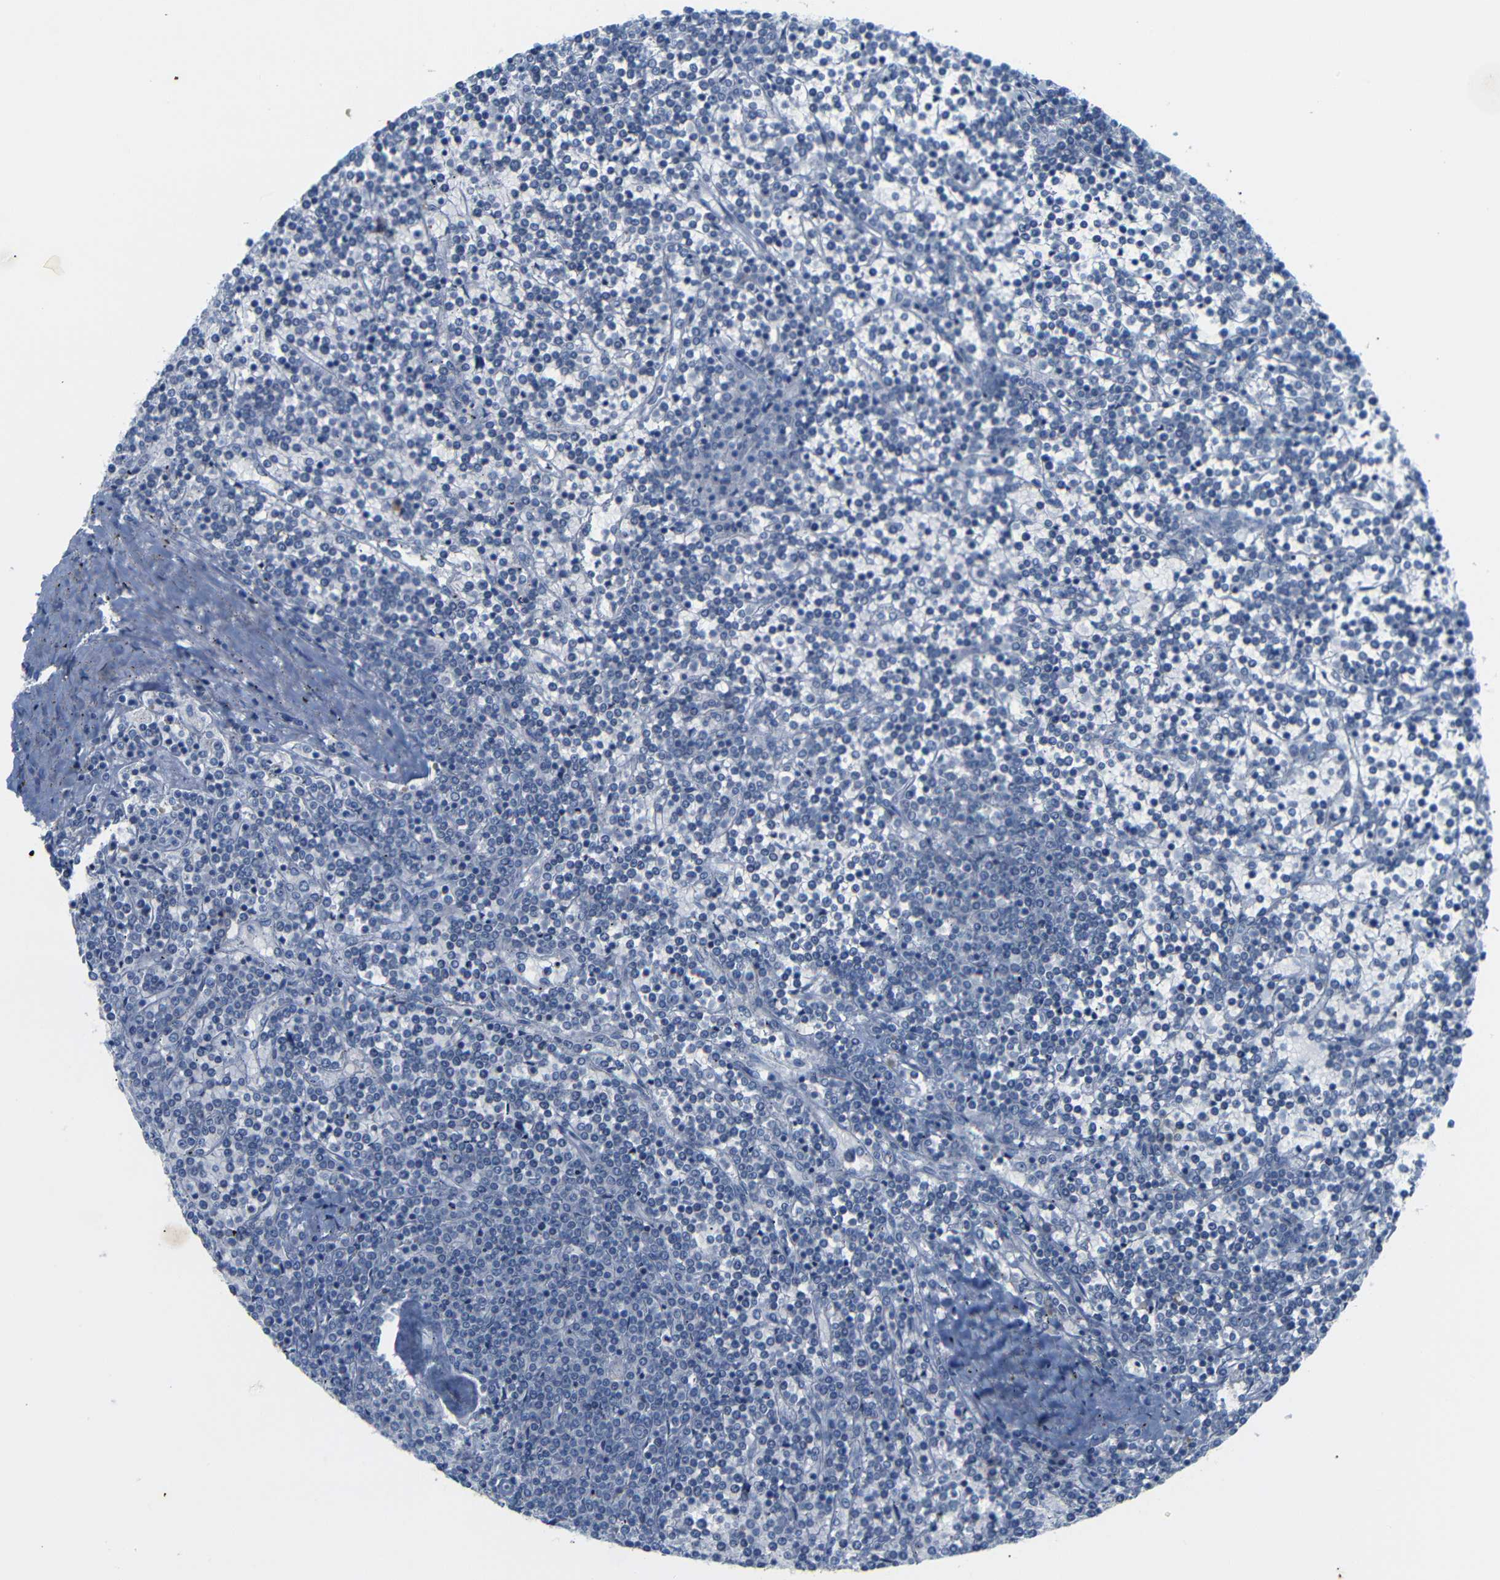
{"staining": {"intensity": "negative", "quantity": "none", "location": "none"}, "tissue": "lymphoma", "cell_type": "Tumor cells", "image_type": "cancer", "snomed": [{"axis": "morphology", "description": "Malignant lymphoma, non-Hodgkin's type, Low grade"}, {"axis": "topography", "description": "Spleen"}], "caption": "IHC histopathology image of human lymphoma stained for a protein (brown), which displays no positivity in tumor cells.", "gene": "FCRL1", "patient": {"sex": "female", "age": 19}}